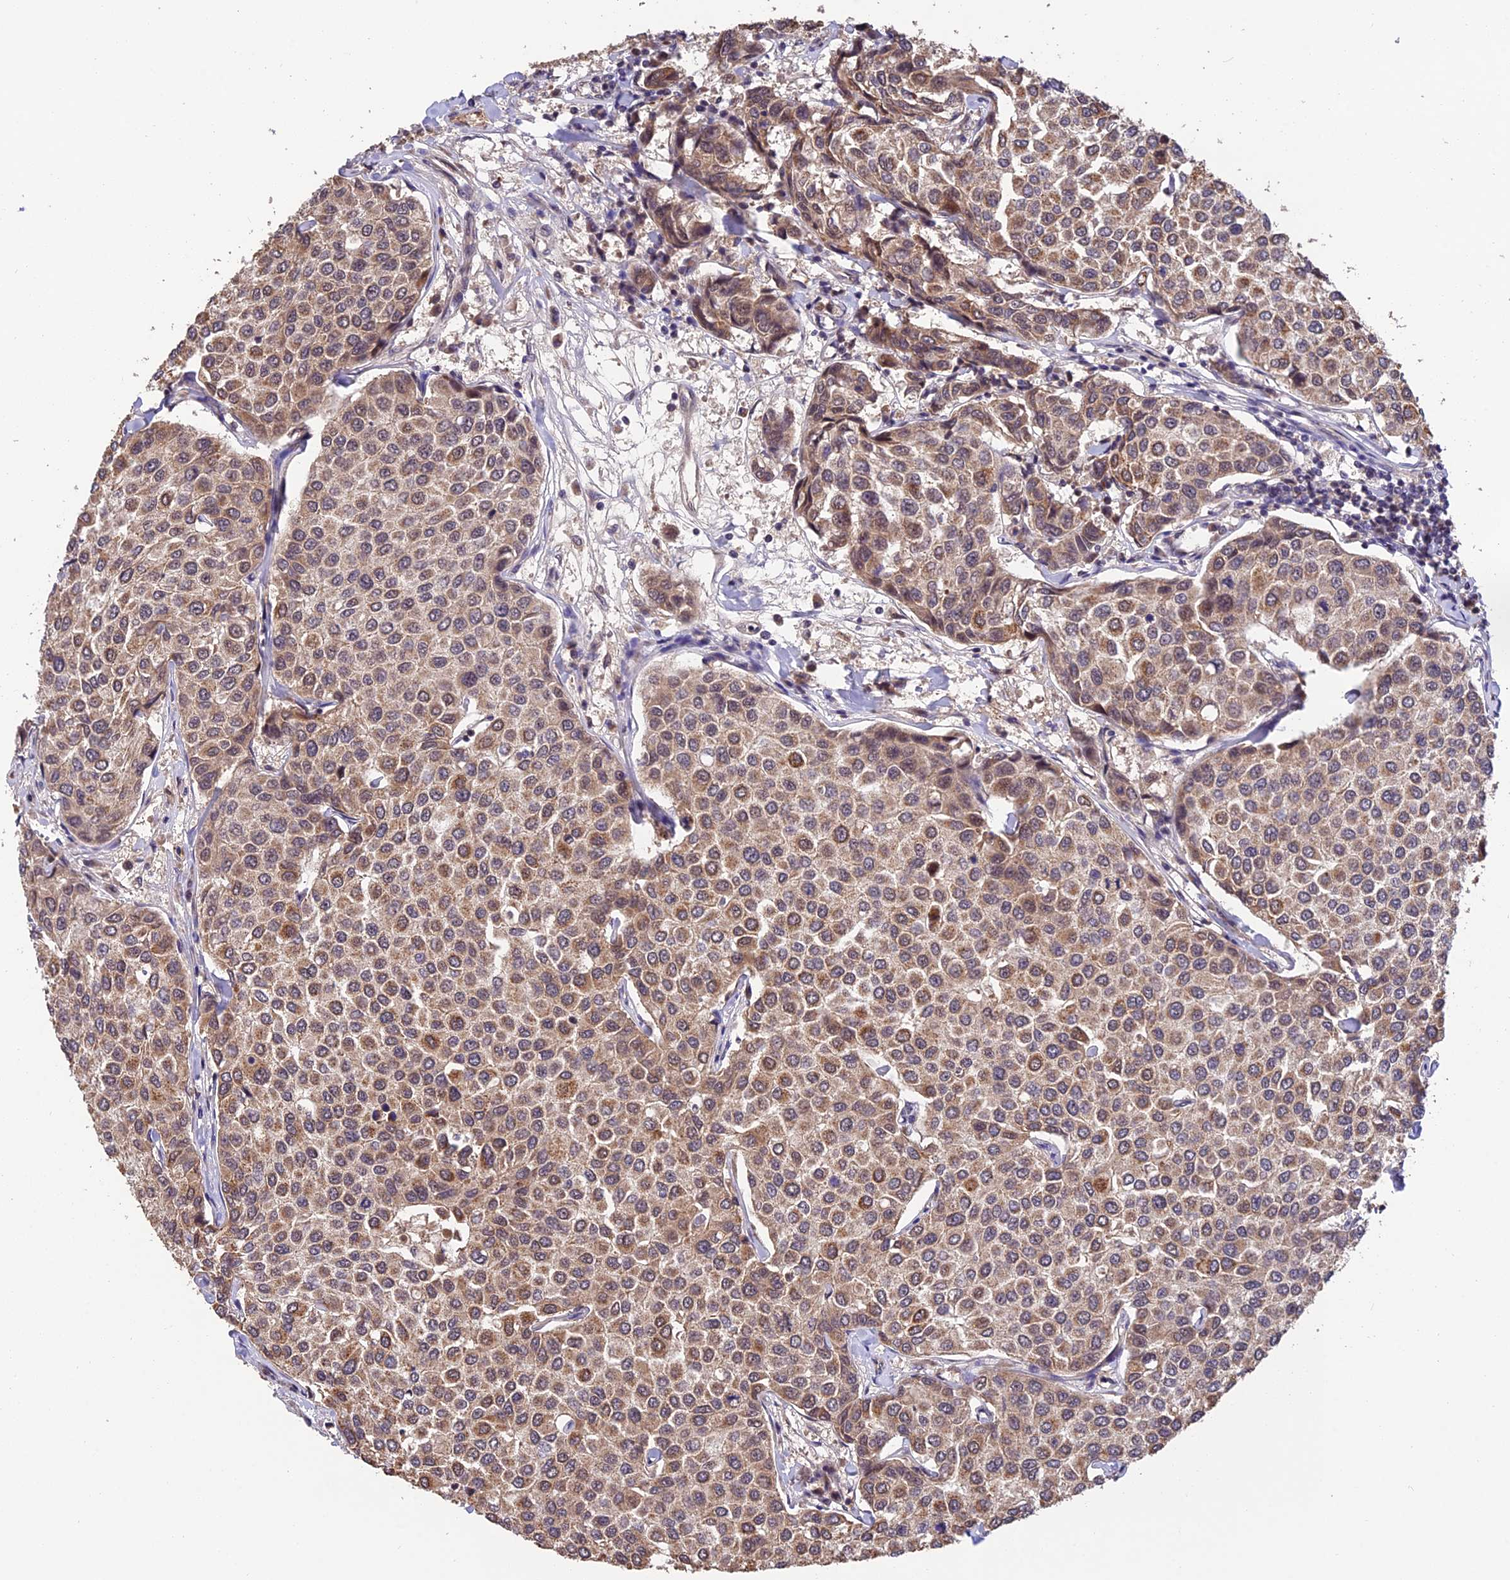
{"staining": {"intensity": "moderate", "quantity": "25%-75%", "location": "cytoplasmic/membranous"}, "tissue": "breast cancer", "cell_type": "Tumor cells", "image_type": "cancer", "snomed": [{"axis": "morphology", "description": "Duct carcinoma"}, {"axis": "topography", "description": "Breast"}], "caption": "Brown immunohistochemical staining in human invasive ductal carcinoma (breast) displays moderate cytoplasmic/membranous positivity in approximately 25%-75% of tumor cells.", "gene": "MNS1", "patient": {"sex": "female", "age": 55}}